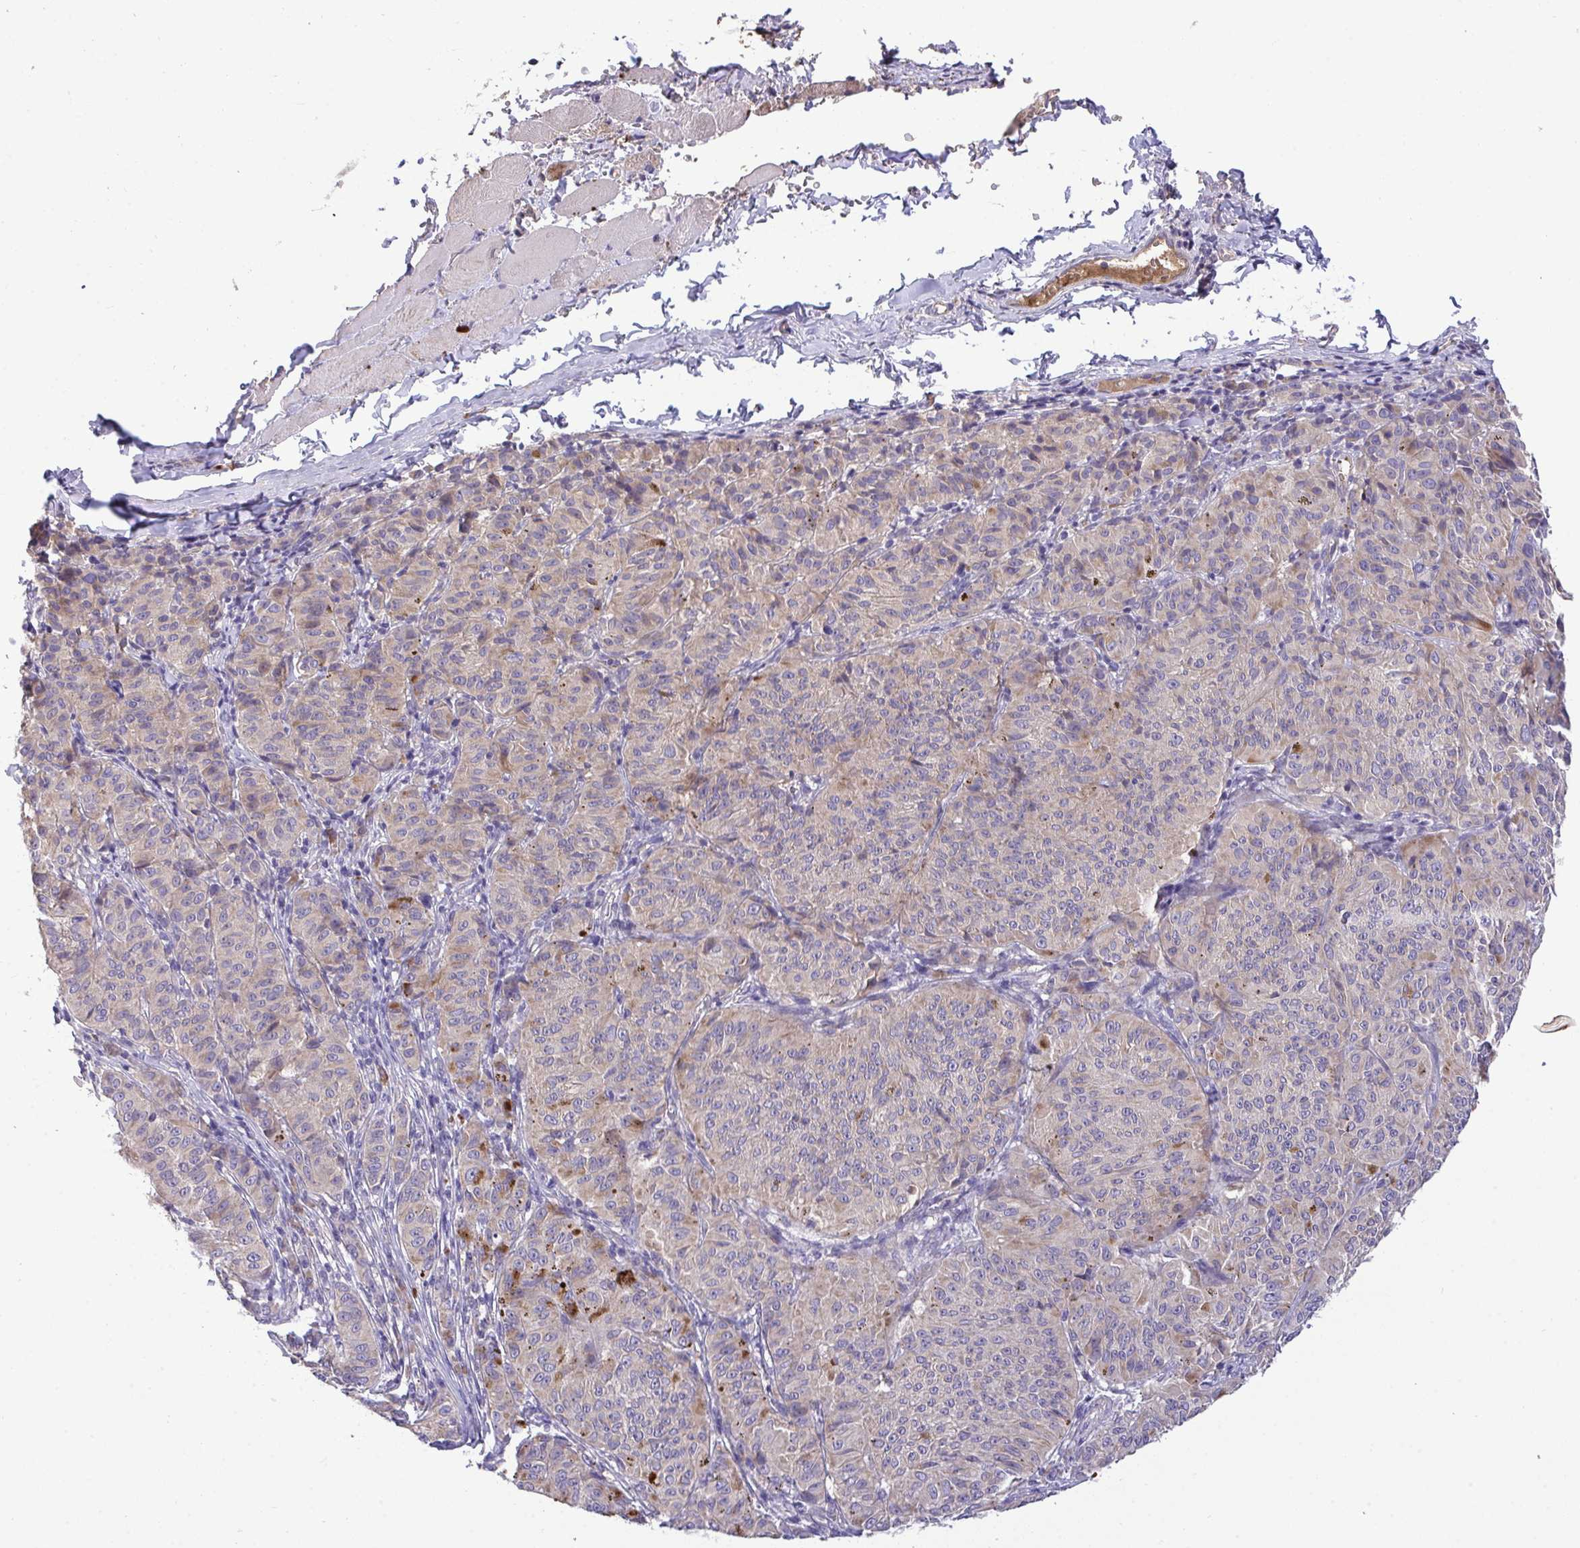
{"staining": {"intensity": "weak", "quantity": "<25%", "location": "cytoplasmic/membranous"}, "tissue": "melanoma", "cell_type": "Tumor cells", "image_type": "cancer", "snomed": [{"axis": "morphology", "description": "Malignant melanoma, NOS"}, {"axis": "topography", "description": "Skin"}], "caption": "The immunohistochemistry (IHC) micrograph has no significant positivity in tumor cells of malignant melanoma tissue.", "gene": "ZNF581", "patient": {"sex": "female", "age": 72}}